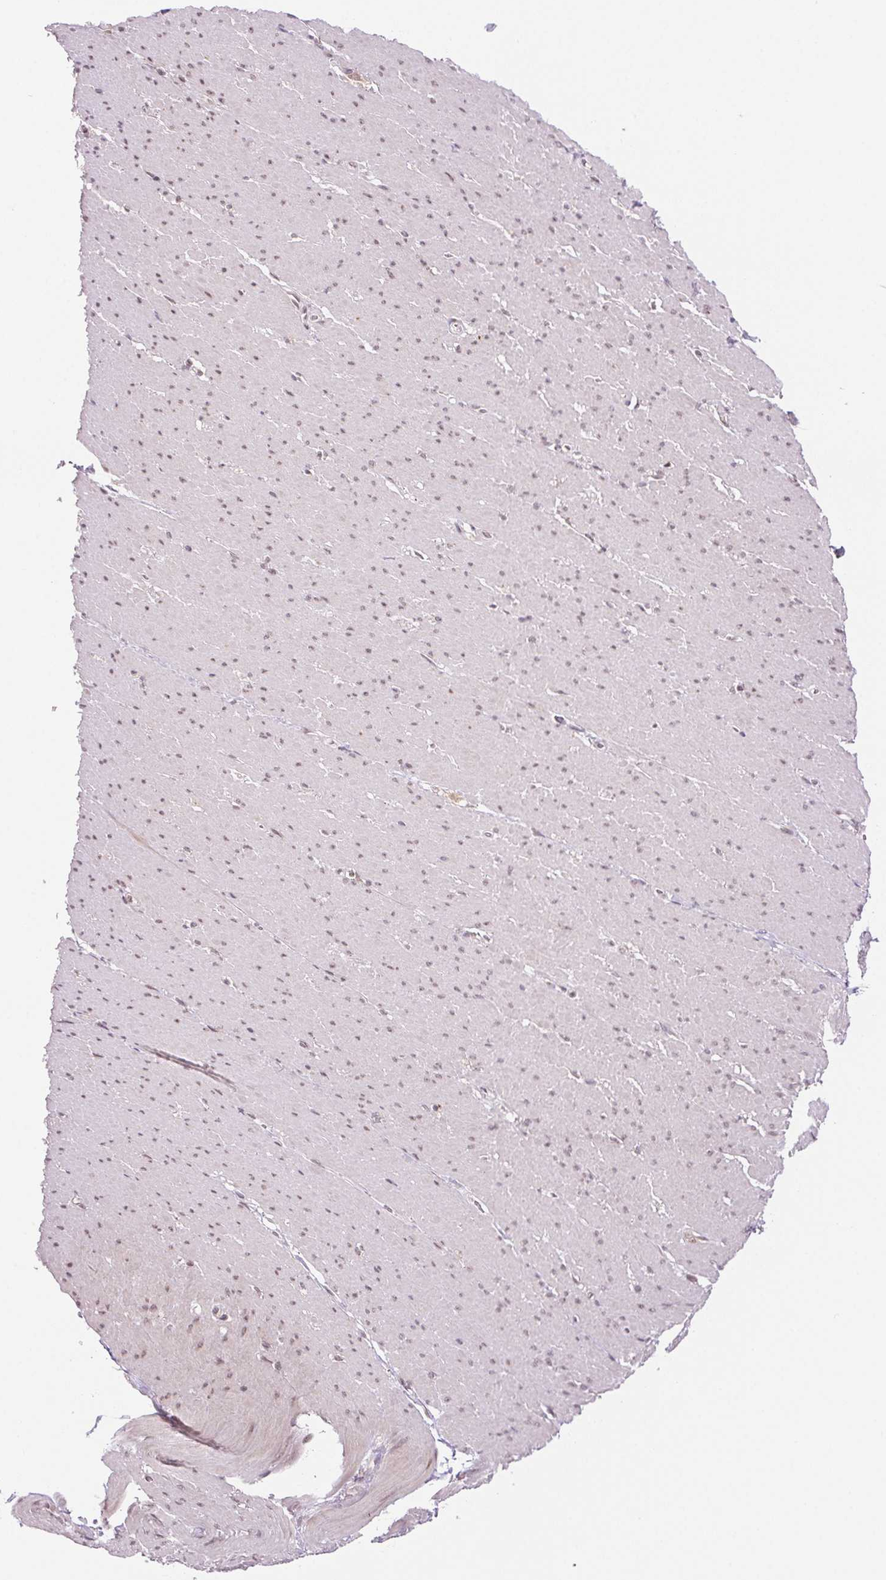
{"staining": {"intensity": "weak", "quantity": "<25%", "location": "nuclear"}, "tissue": "smooth muscle", "cell_type": "Smooth muscle cells", "image_type": "normal", "snomed": [{"axis": "morphology", "description": "Normal tissue, NOS"}, {"axis": "topography", "description": "Smooth muscle"}, {"axis": "topography", "description": "Rectum"}], "caption": "Smooth muscle was stained to show a protein in brown. There is no significant expression in smooth muscle cells. (Stains: DAB (3,3'-diaminobenzidine) immunohistochemistry with hematoxylin counter stain, Microscopy: brightfield microscopy at high magnification).", "gene": "GRHL3", "patient": {"sex": "male", "age": 53}}